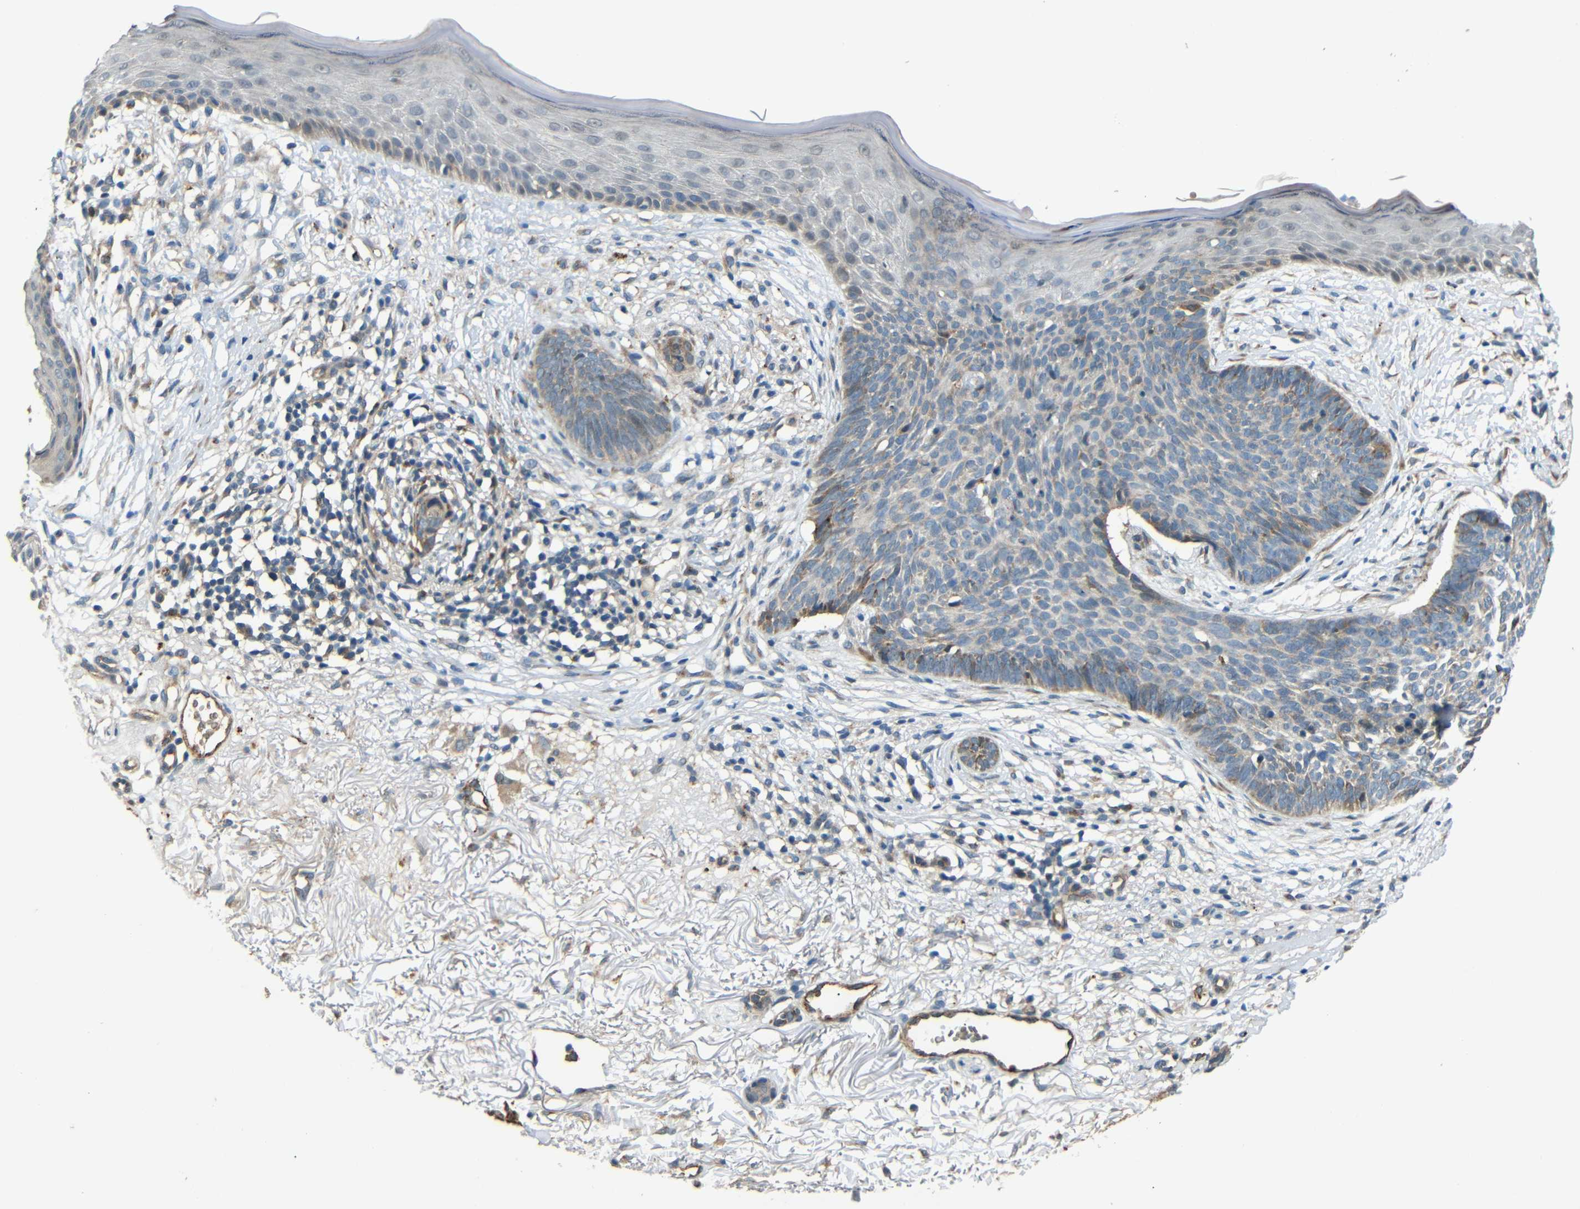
{"staining": {"intensity": "weak", "quantity": "<25%", "location": "cytoplasmic/membranous"}, "tissue": "skin cancer", "cell_type": "Tumor cells", "image_type": "cancer", "snomed": [{"axis": "morphology", "description": "Basal cell carcinoma"}, {"axis": "topography", "description": "Skin"}], "caption": "Tumor cells show no significant expression in skin cancer (basal cell carcinoma). Brightfield microscopy of IHC stained with DAB (brown) and hematoxylin (blue), captured at high magnification.", "gene": "ATP7A", "patient": {"sex": "female", "age": 70}}